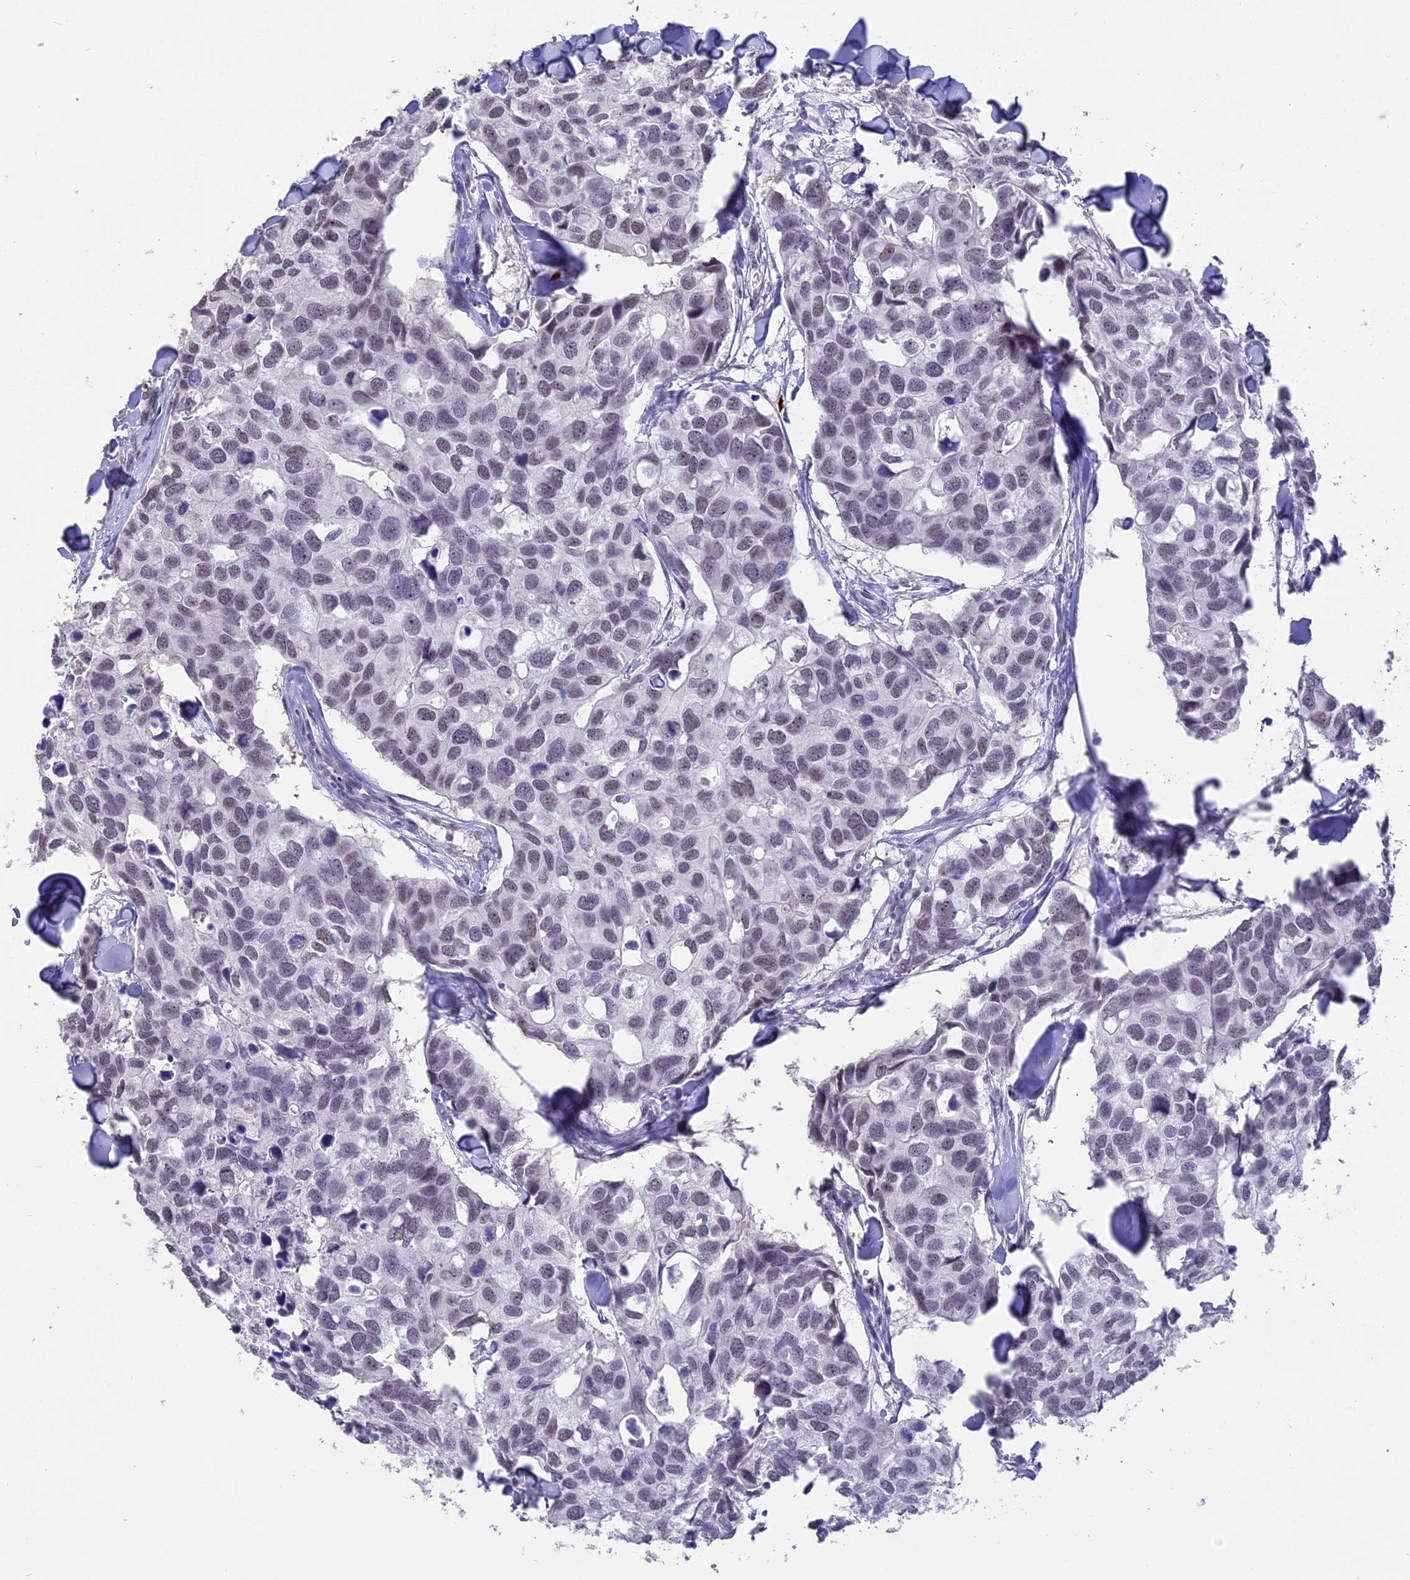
{"staining": {"intensity": "weak", "quantity": "25%-75%", "location": "nuclear"}, "tissue": "breast cancer", "cell_type": "Tumor cells", "image_type": "cancer", "snomed": [{"axis": "morphology", "description": "Duct carcinoma"}, {"axis": "topography", "description": "Breast"}], "caption": "Protein positivity by immunohistochemistry demonstrates weak nuclear positivity in approximately 25%-75% of tumor cells in breast cancer.", "gene": "SETD2", "patient": {"sex": "female", "age": 83}}